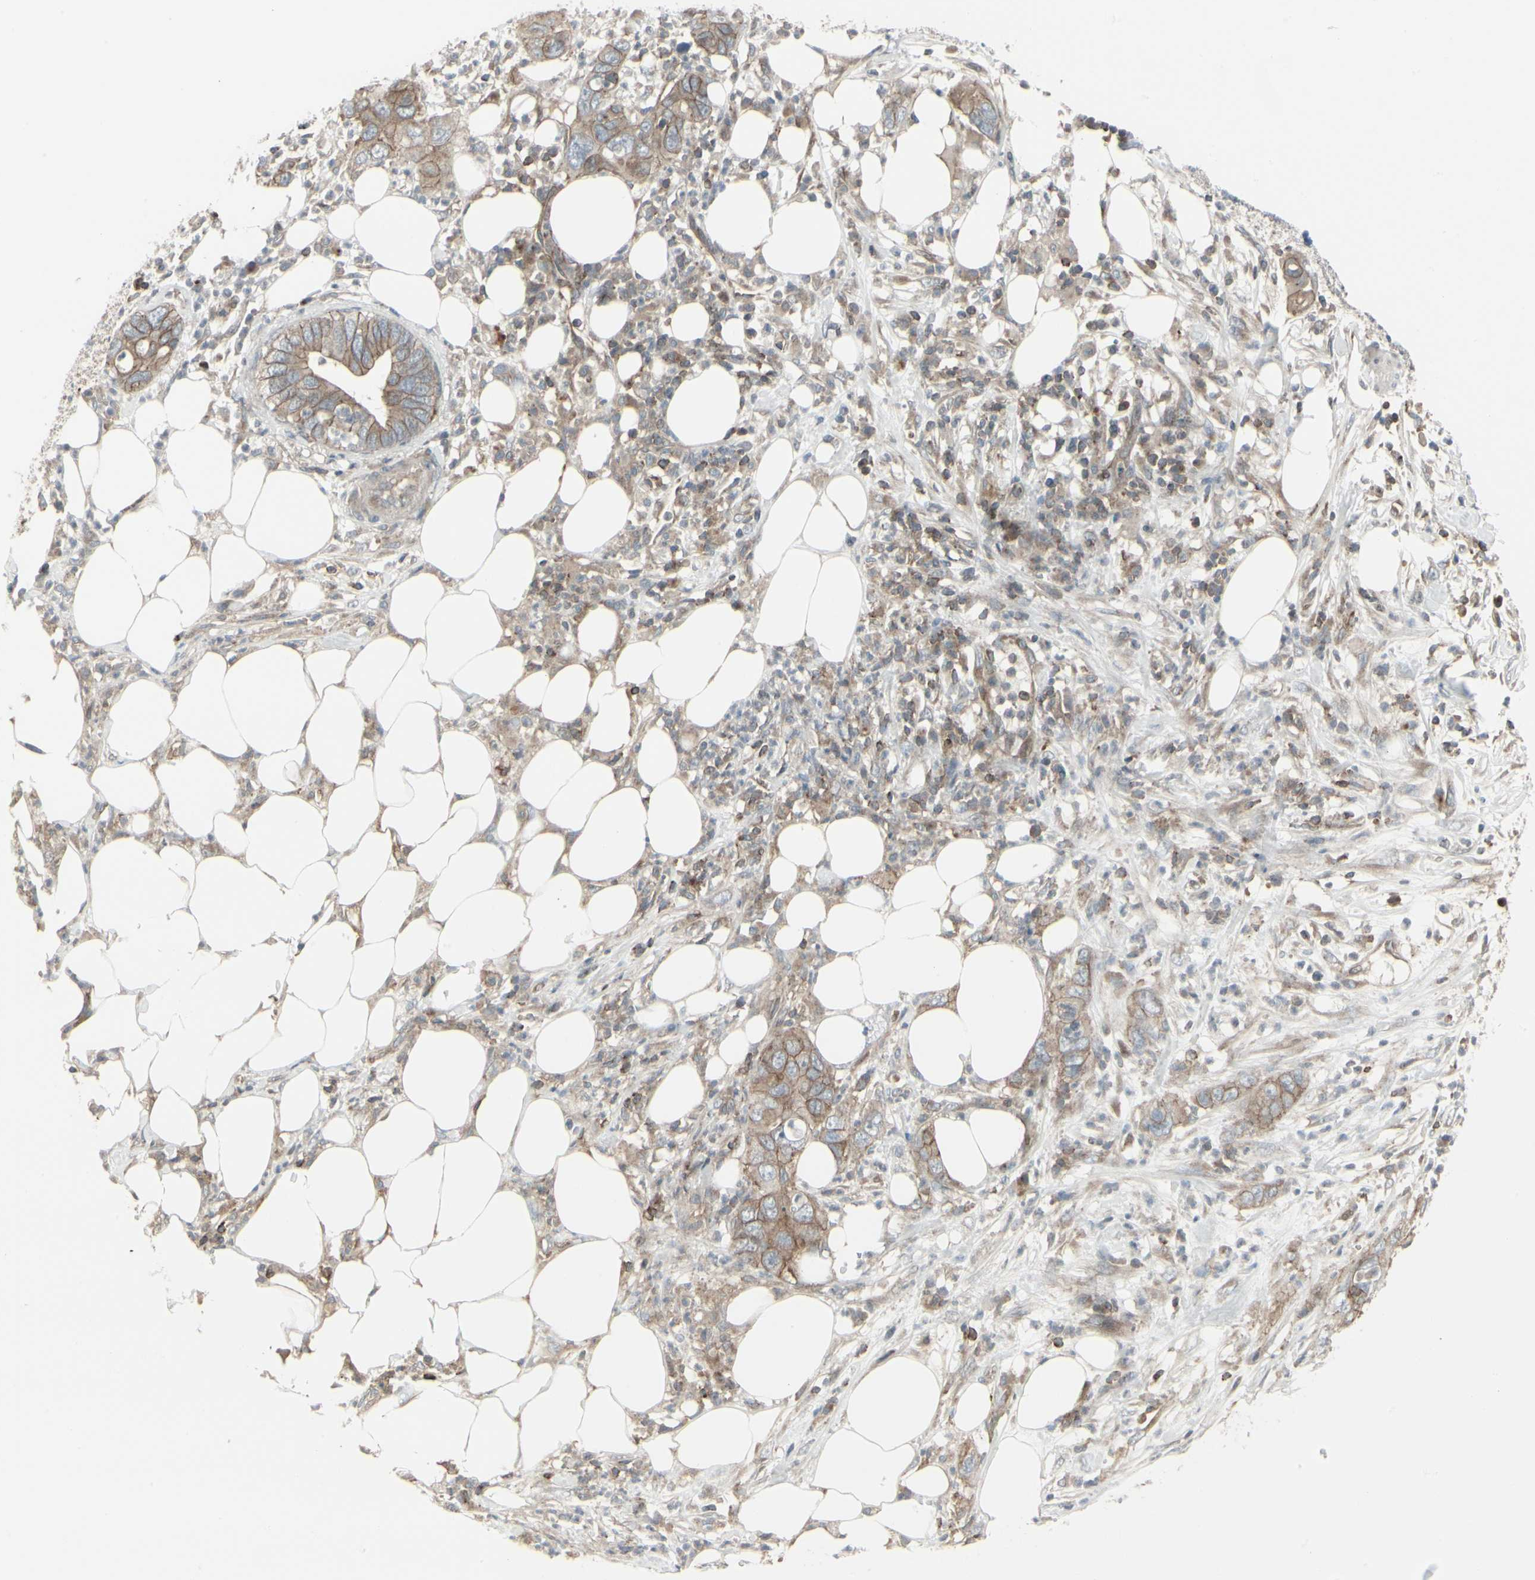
{"staining": {"intensity": "moderate", "quantity": ">75%", "location": "cytoplasmic/membranous"}, "tissue": "pancreatic cancer", "cell_type": "Tumor cells", "image_type": "cancer", "snomed": [{"axis": "morphology", "description": "Adenocarcinoma, NOS"}, {"axis": "topography", "description": "Pancreas"}], "caption": "Human adenocarcinoma (pancreatic) stained for a protein (brown) exhibits moderate cytoplasmic/membranous positive positivity in about >75% of tumor cells.", "gene": "EPS15", "patient": {"sex": "female", "age": 71}}